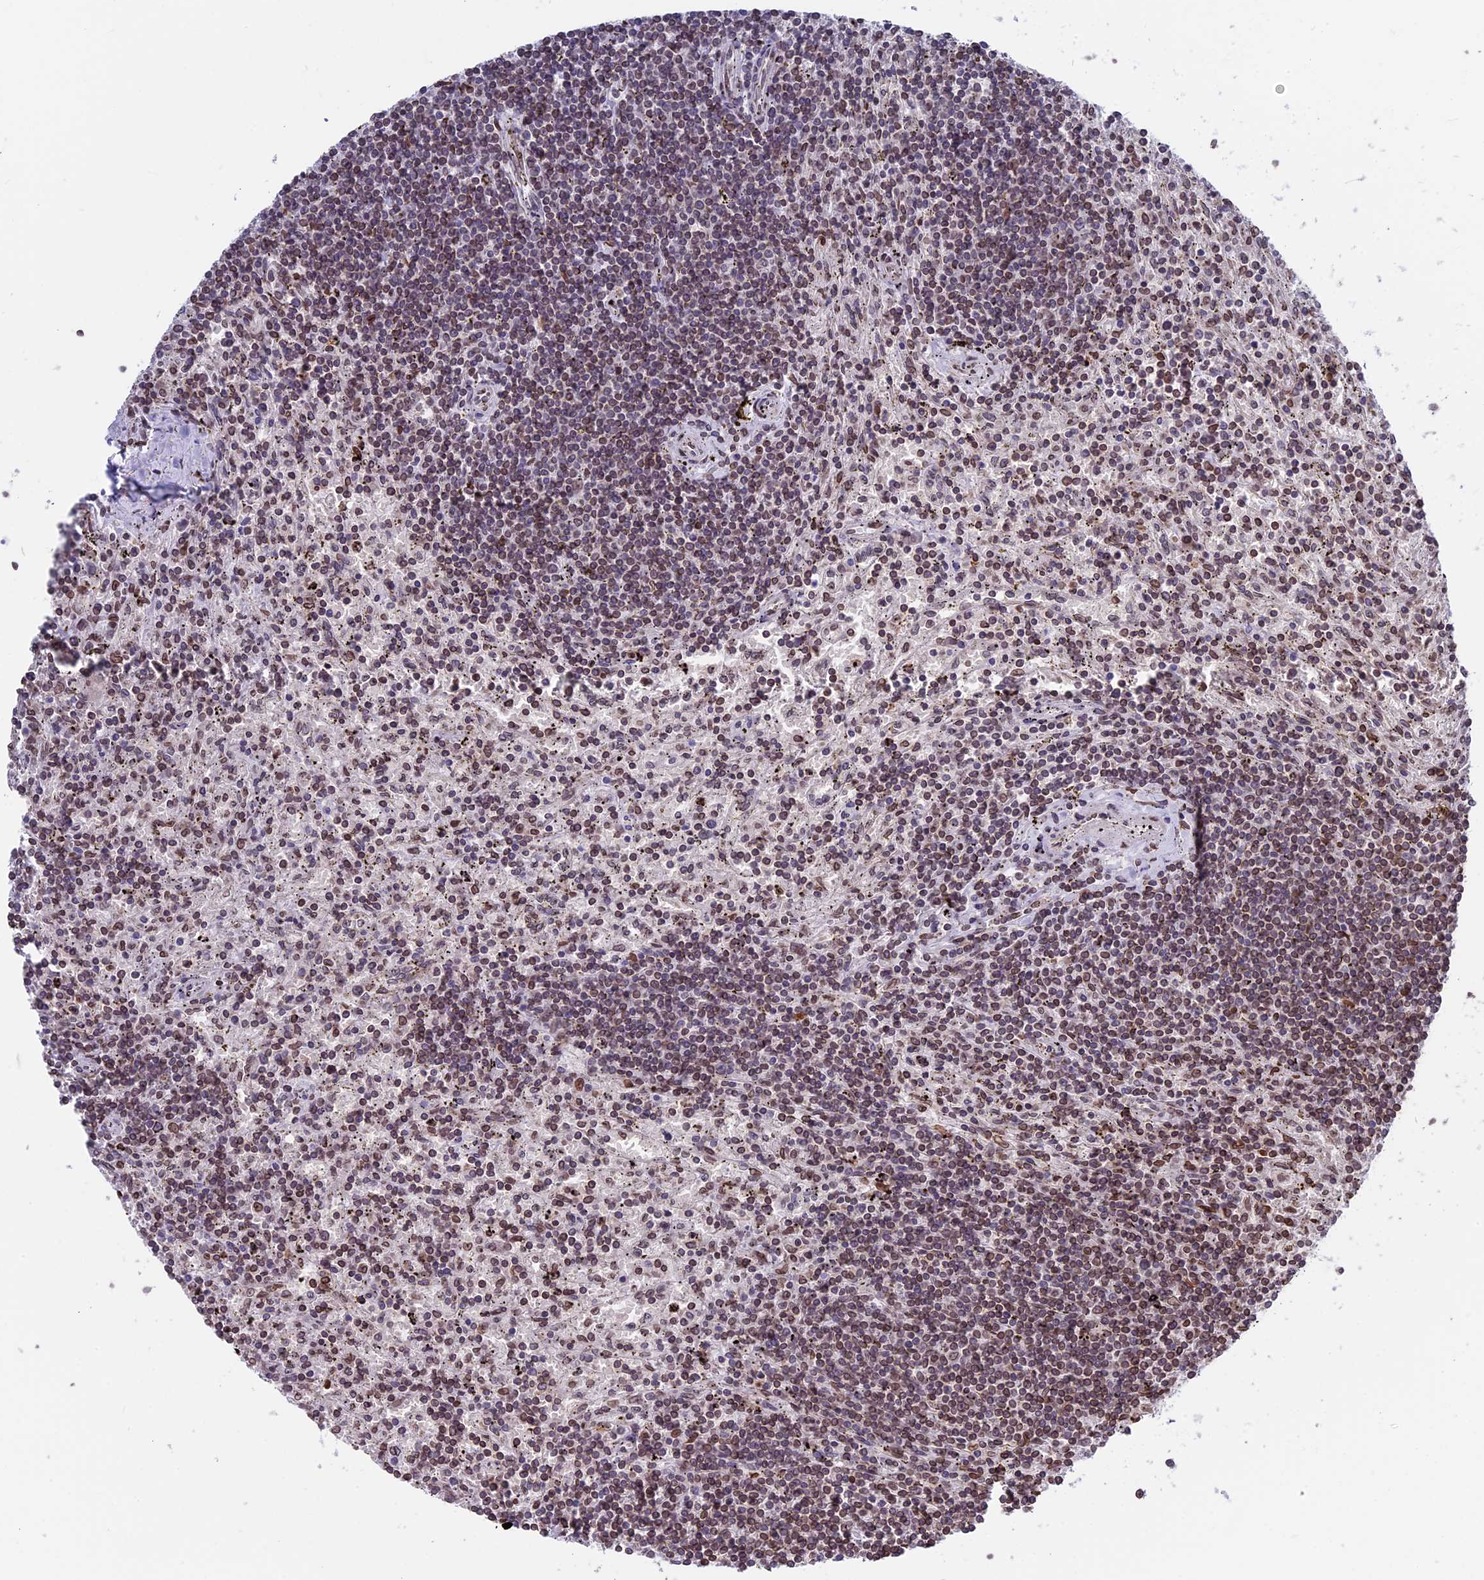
{"staining": {"intensity": "moderate", "quantity": ">75%", "location": "cytoplasmic/membranous,nuclear"}, "tissue": "lymphoma", "cell_type": "Tumor cells", "image_type": "cancer", "snomed": [{"axis": "morphology", "description": "Malignant lymphoma, non-Hodgkin's type, Low grade"}, {"axis": "topography", "description": "Spleen"}], "caption": "Immunohistochemical staining of human malignant lymphoma, non-Hodgkin's type (low-grade) reveals medium levels of moderate cytoplasmic/membranous and nuclear positivity in approximately >75% of tumor cells.", "gene": "PTCHD4", "patient": {"sex": "male", "age": 76}}